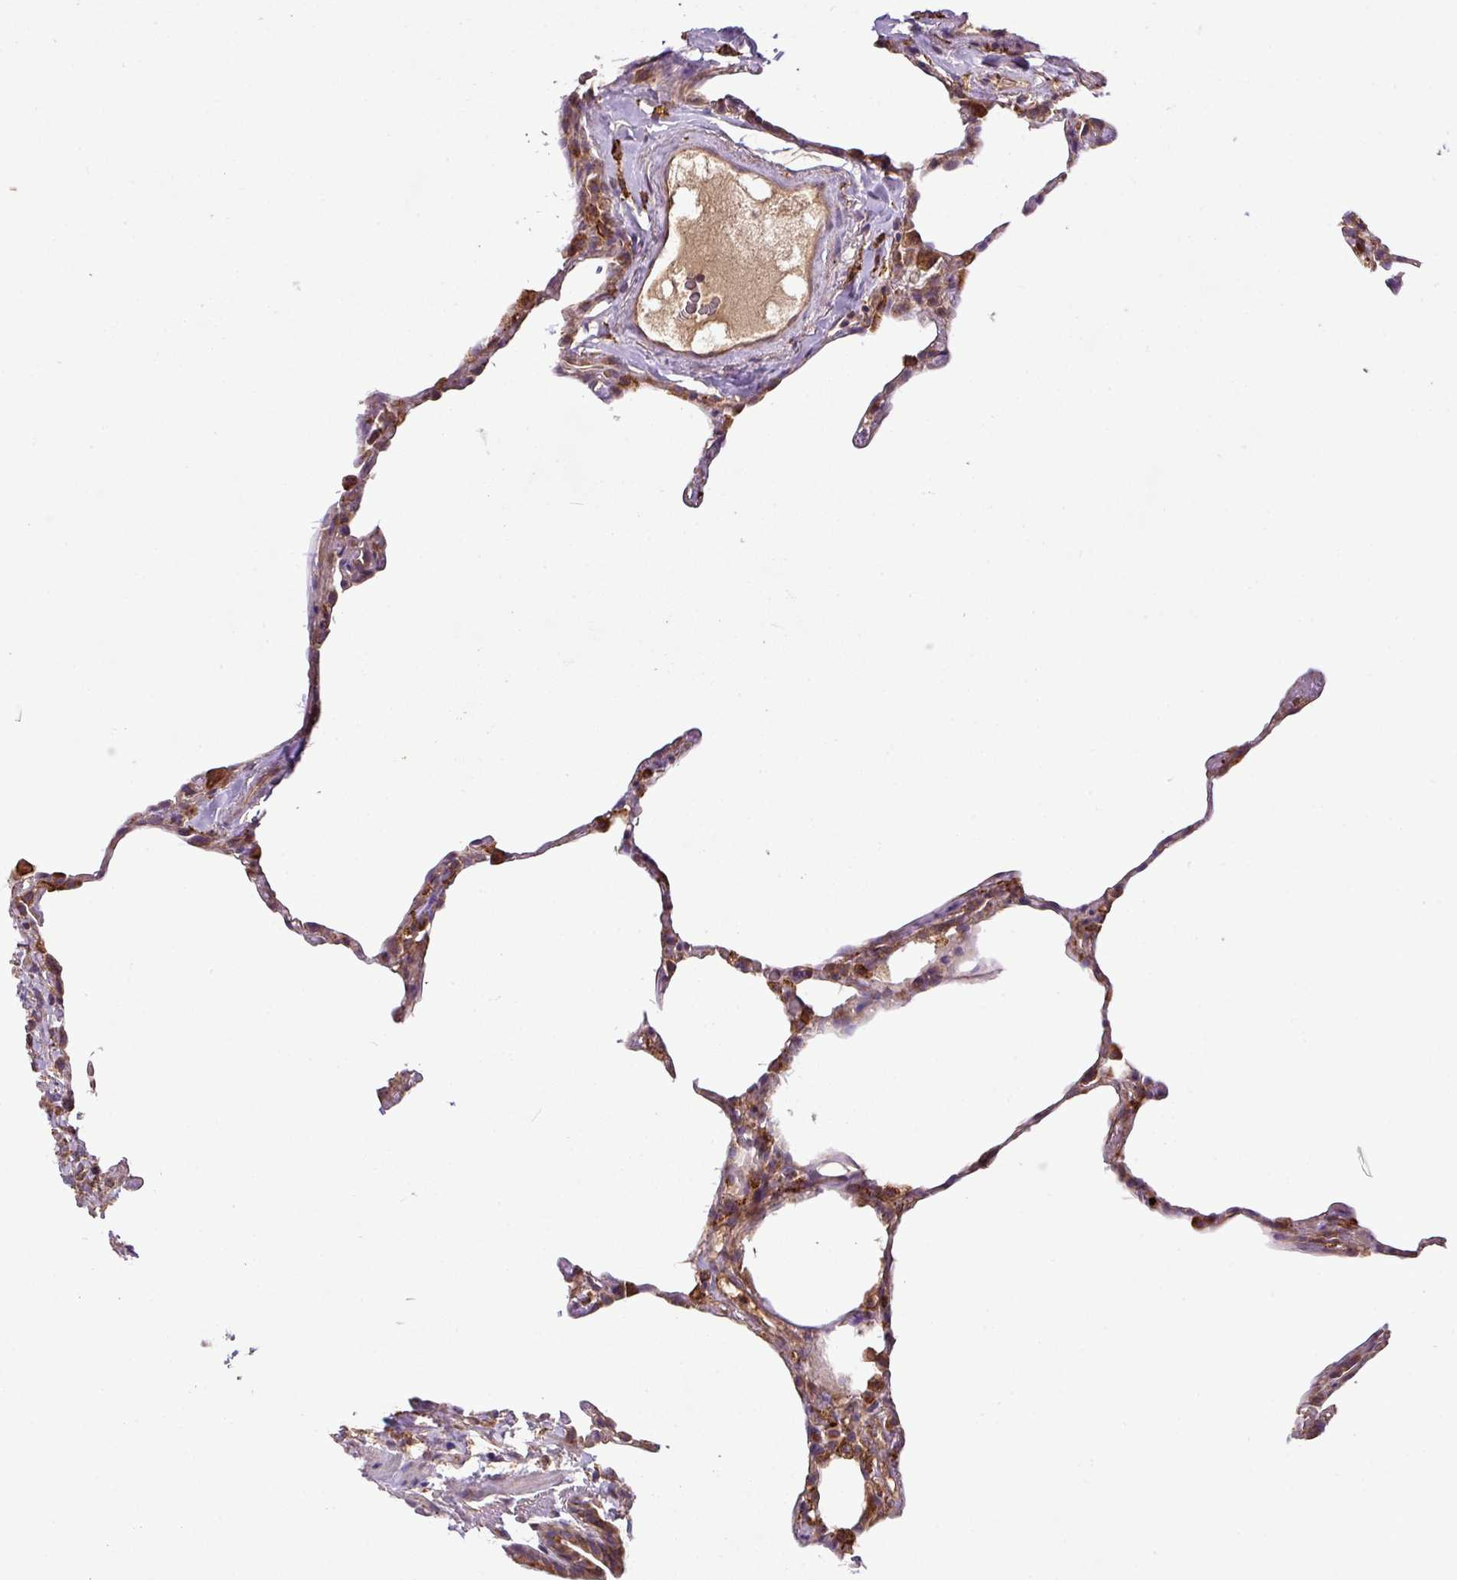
{"staining": {"intensity": "moderate", "quantity": "25%-75%", "location": "cytoplasmic/membranous"}, "tissue": "lung", "cell_type": "Alveolar cells", "image_type": "normal", "snomed": [{"axis": "morphology", "description": "Normal tissue, NOS"}, {"axis": "topography", "description": "Lung"}], "caption": "IHC image of normal lung: lung stained using immunohistochemistry (IHC) shows medium levels of moderate protein expression localized specifically in the cytoplasmic/membranous of alveolar cells, appearing as a cytoplasmic/membranous brown color.", "gene": "ZNF513", "patient": {"sex": "female", "age": 57}}